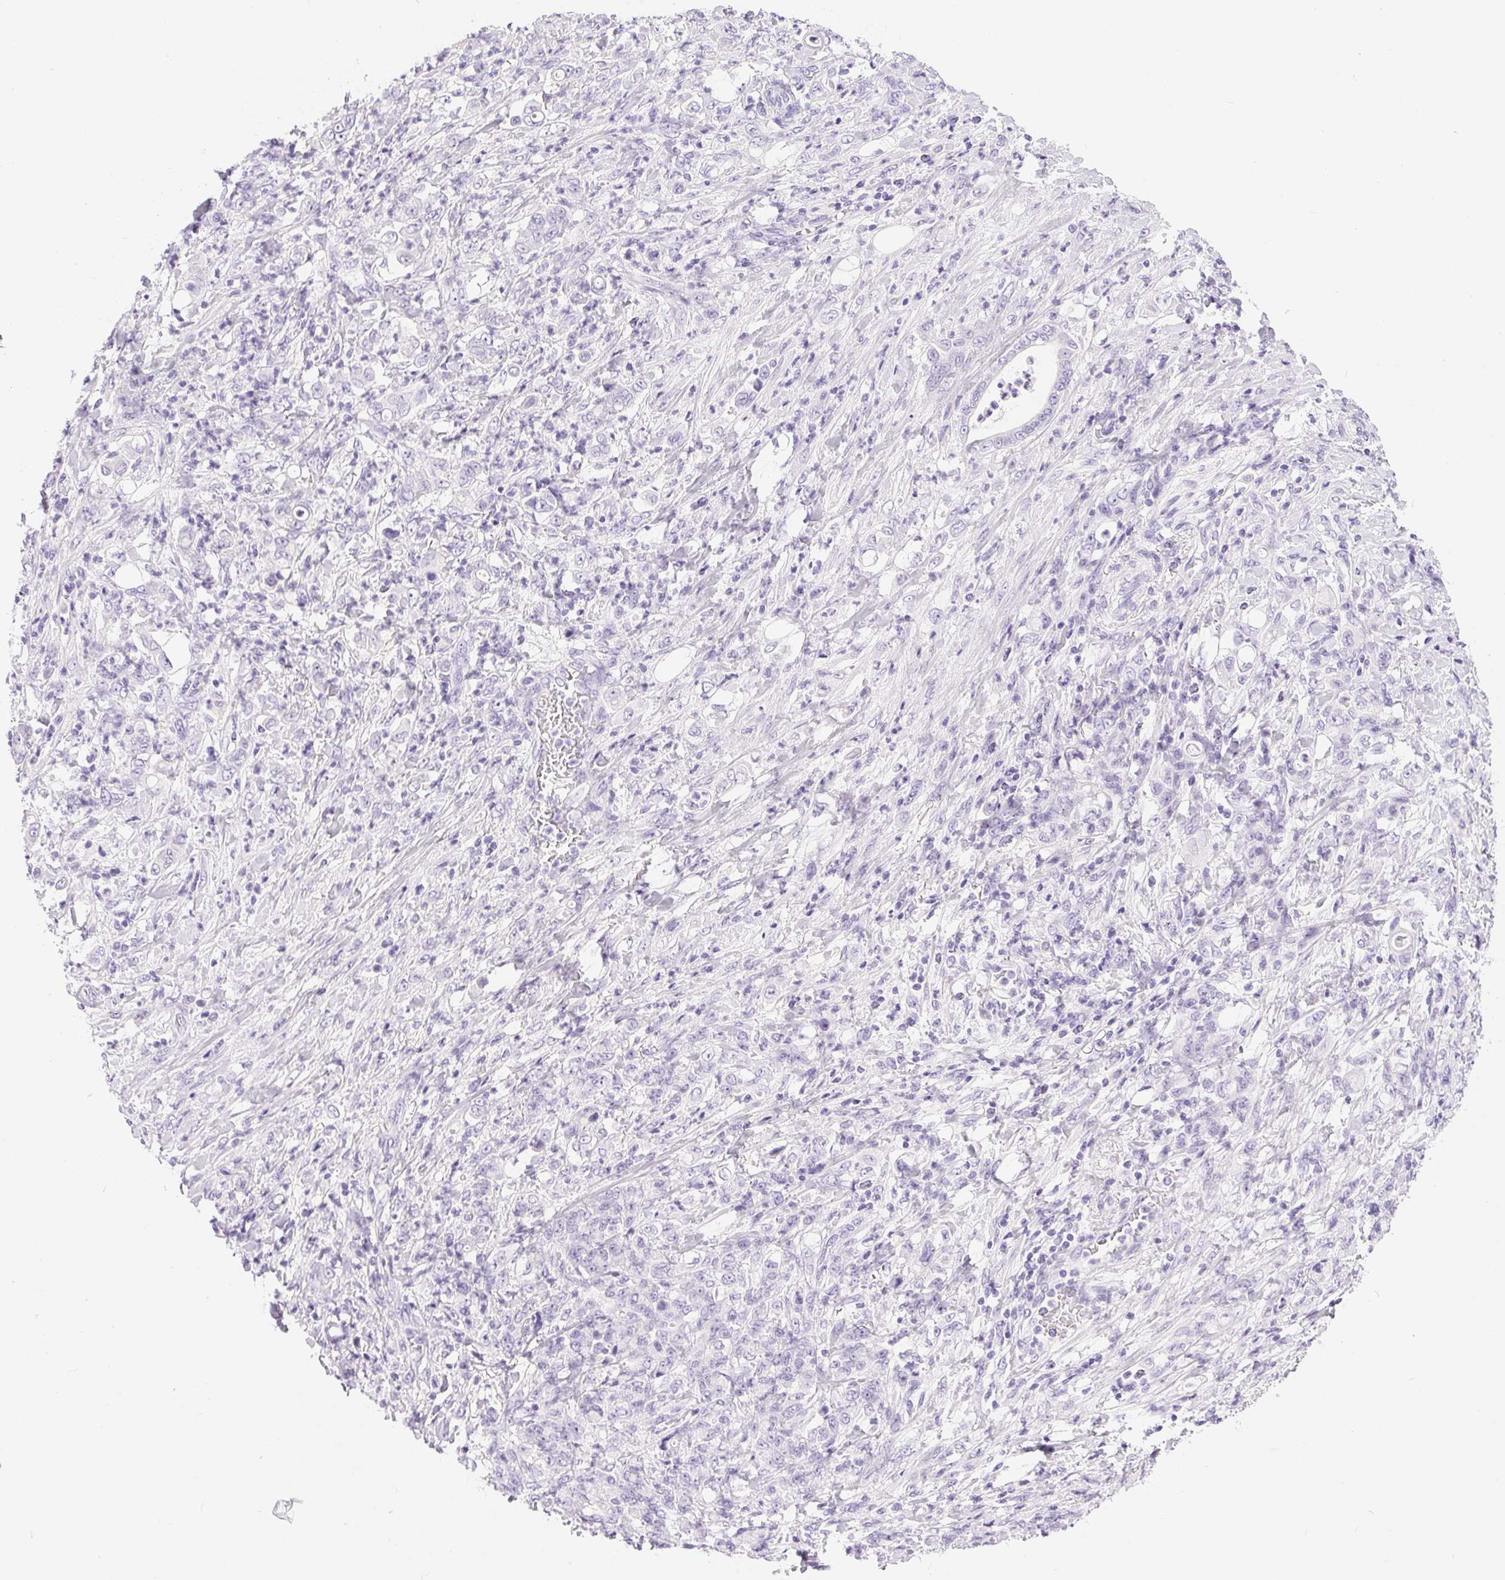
{"staining": {"intensity": "negative", "quantity": "none", "location": "none"}, "tissue": "stomach cancer", "cell_type": "Tumor cells", "image_type": "cancer", "snomed": [{"axis": "morphology", "description": "Adenocarcinoma, NOS"}, {"axis": "topography", "description": "Stomach"}], "caption": "Human stomach cancer stained for a protein using immunohistochemistry displays no expression in tumor cells.", "gene": "XDH", "patient": {"sex": "female", "age": 79}}